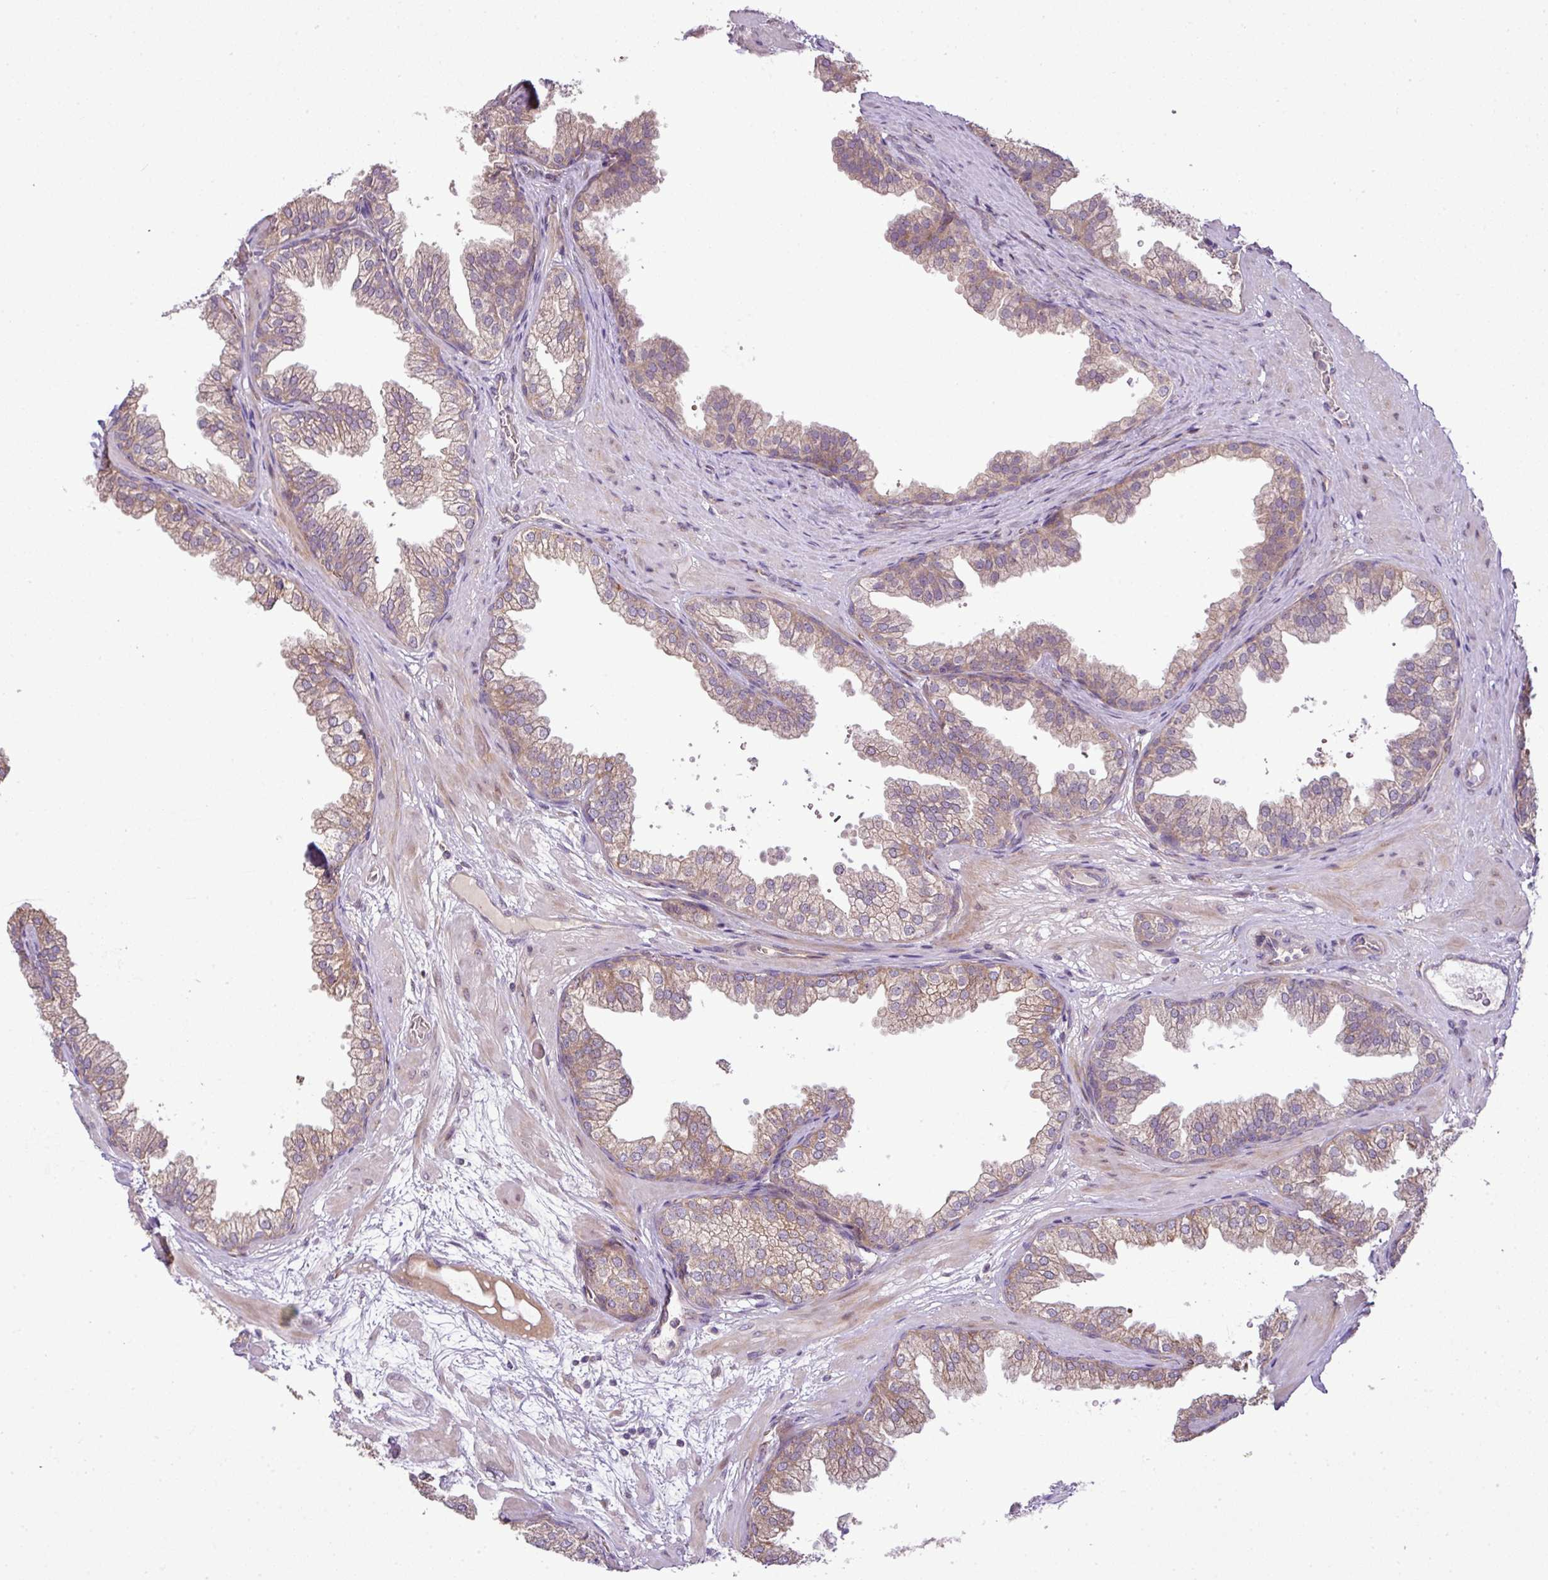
{"staining": {"intensity": "moderate", "quantity": "25%-75%", "location": "cytoplasmic/membranous"}, "tissue": "prostate", "cell_type": "Glandular cells", "image_type": "normal", "snomed": [{"axis": "morphology", "description": "Normal tissue, NOS"}, {"axis": "topography", "description": "Prostate"}], "caption": "Immunohistochemical staining of unremarkable prostate shows 25%-75% levels of moderate cytoplasmic/membranous protein staining in approximately 25%-75% of glandular cells.", "gene": "COX18", "patient": {"sex": "male", "age": 37}}